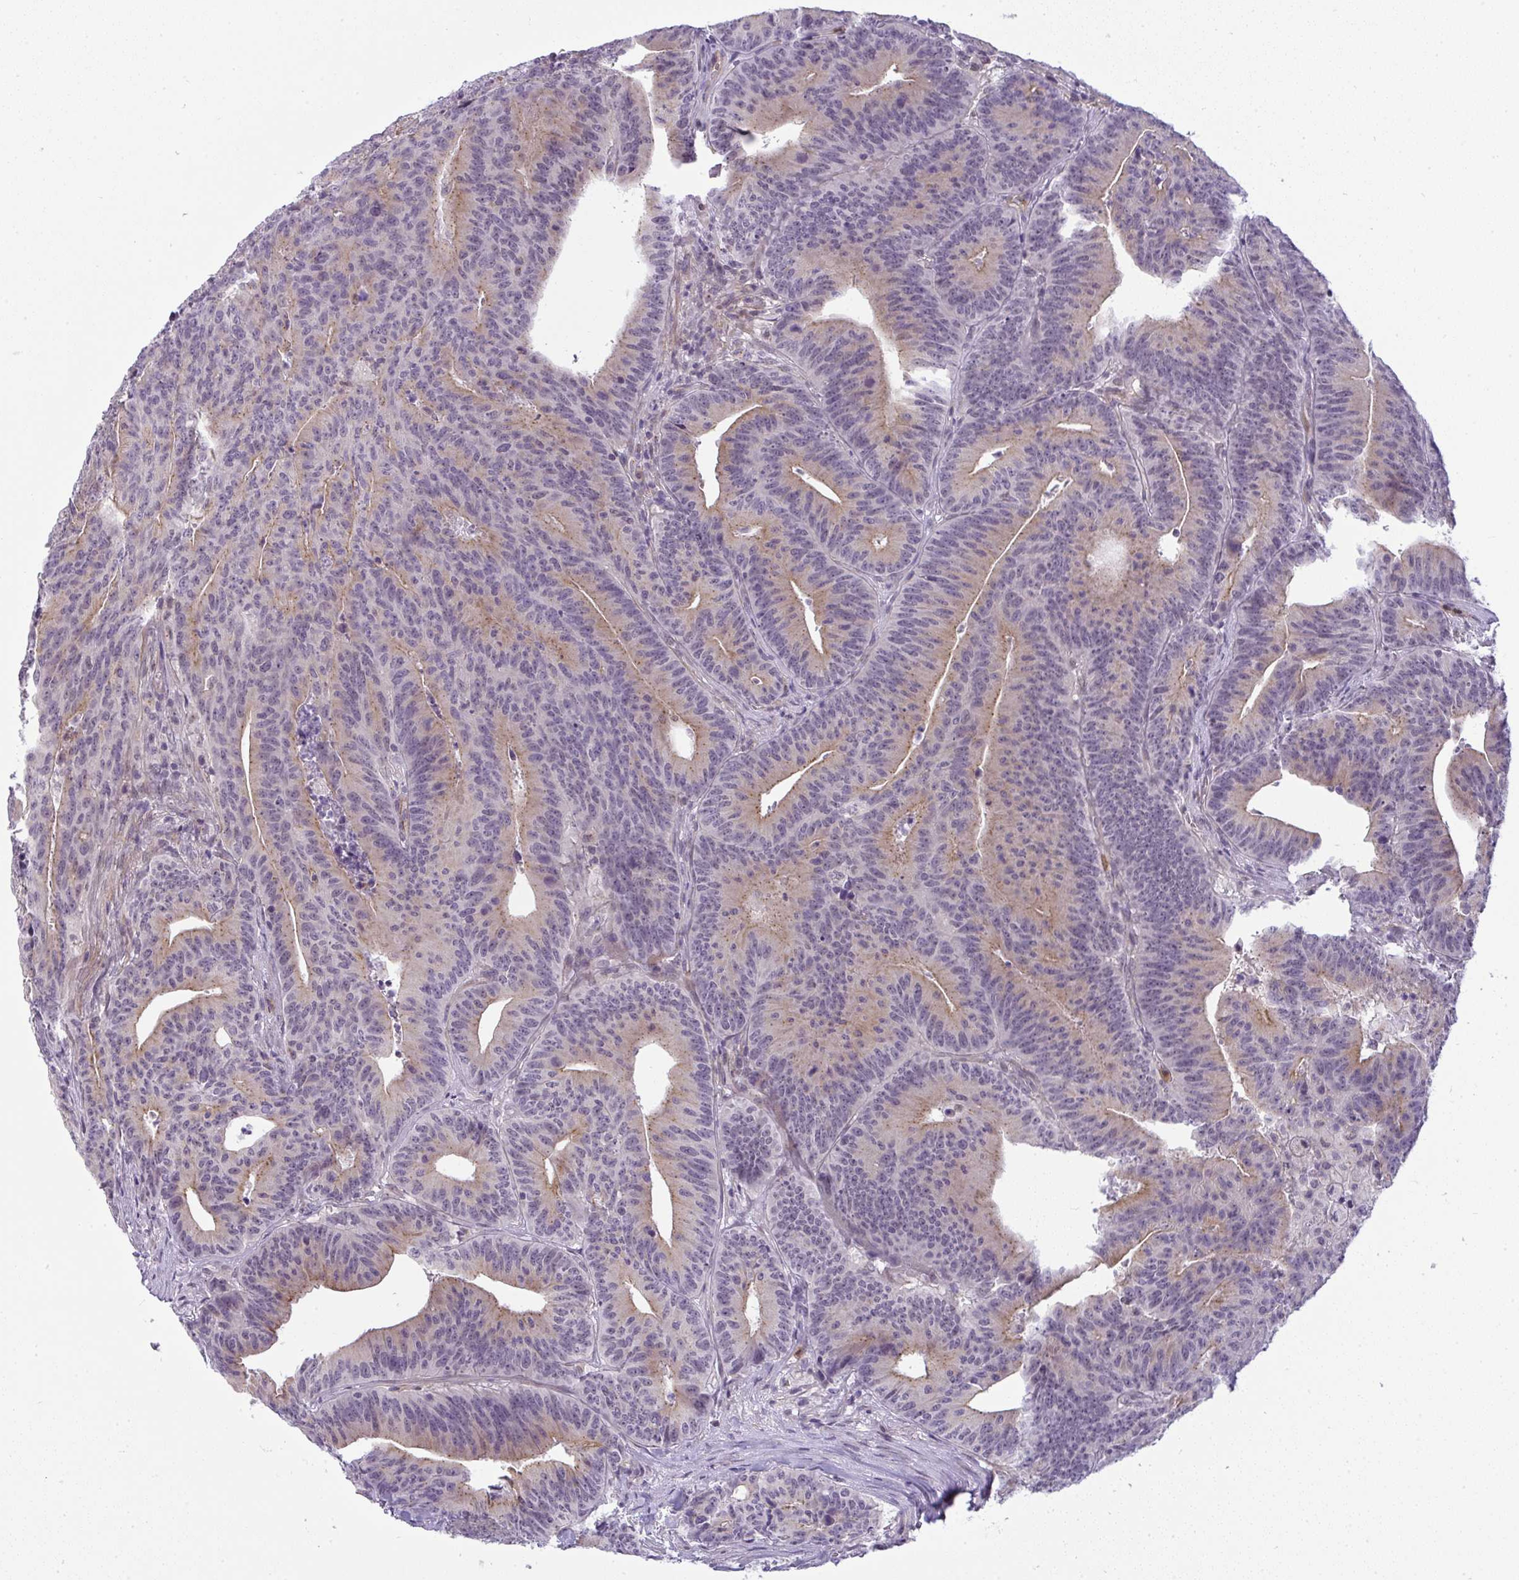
{"staining": {"intensity": "weak", "quantity": "25%-75%", "location": "cytoplasmic/membranous"}, "tissue": "colorectal cancer", "cell_type": "Tumor cells", "image_type": "cancer", "snomed": [{"axis": "morphology", "description": "Adenocarcinoma, NOS"}, {"axis": "topography", "description": "Colon"}], "caption": "Approximately 25%-75% of tumor cells in colorectal cancer display weak cytoplasmic/membranous protein expression as visualized by brown immunohistochemical staining.", "gene": "DZIP1", "patient": {"sex": "female", "age": 78}}